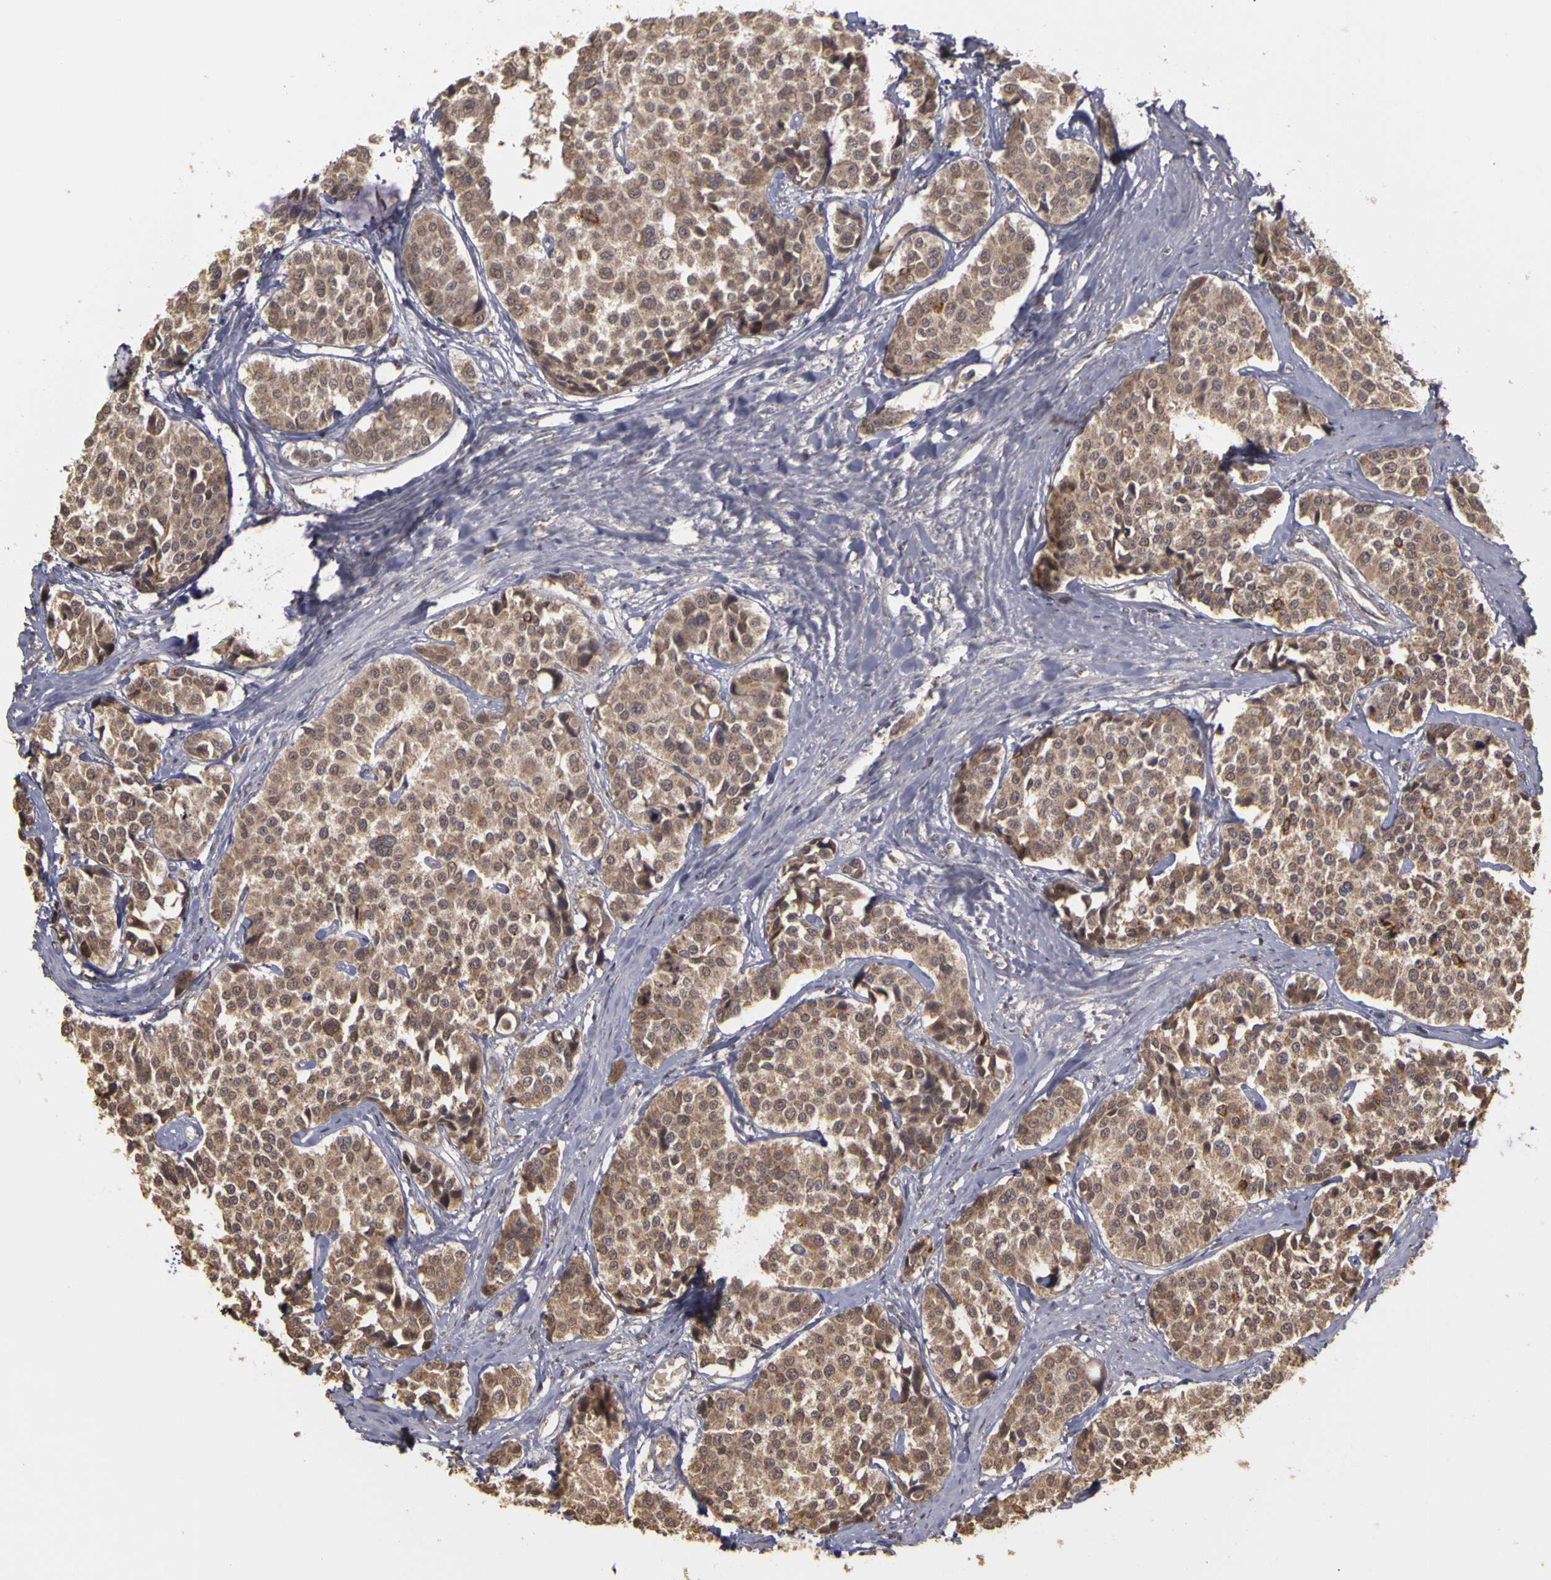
{"staining": {"intensity": "moderate", "quantity": ">75%", "location": "cytoplasmic/membranous"}, "tissue": "carcinoid", "cell_type": "Tumor cells", "image_type": "cancer", "snomed": [{"axis": "morphology", "description": "Carcinoid, malignant, NOS"}, {"axis": "topography", "description": "Small intestine"}], "caption": "Protein analysis of carcinoid tissue reveals moderate cytoplasmic/membranous expression in approximately >75% of tumor cells.", "gene": "FRMD7", "patient": {"sex": "male", "age": 60}}